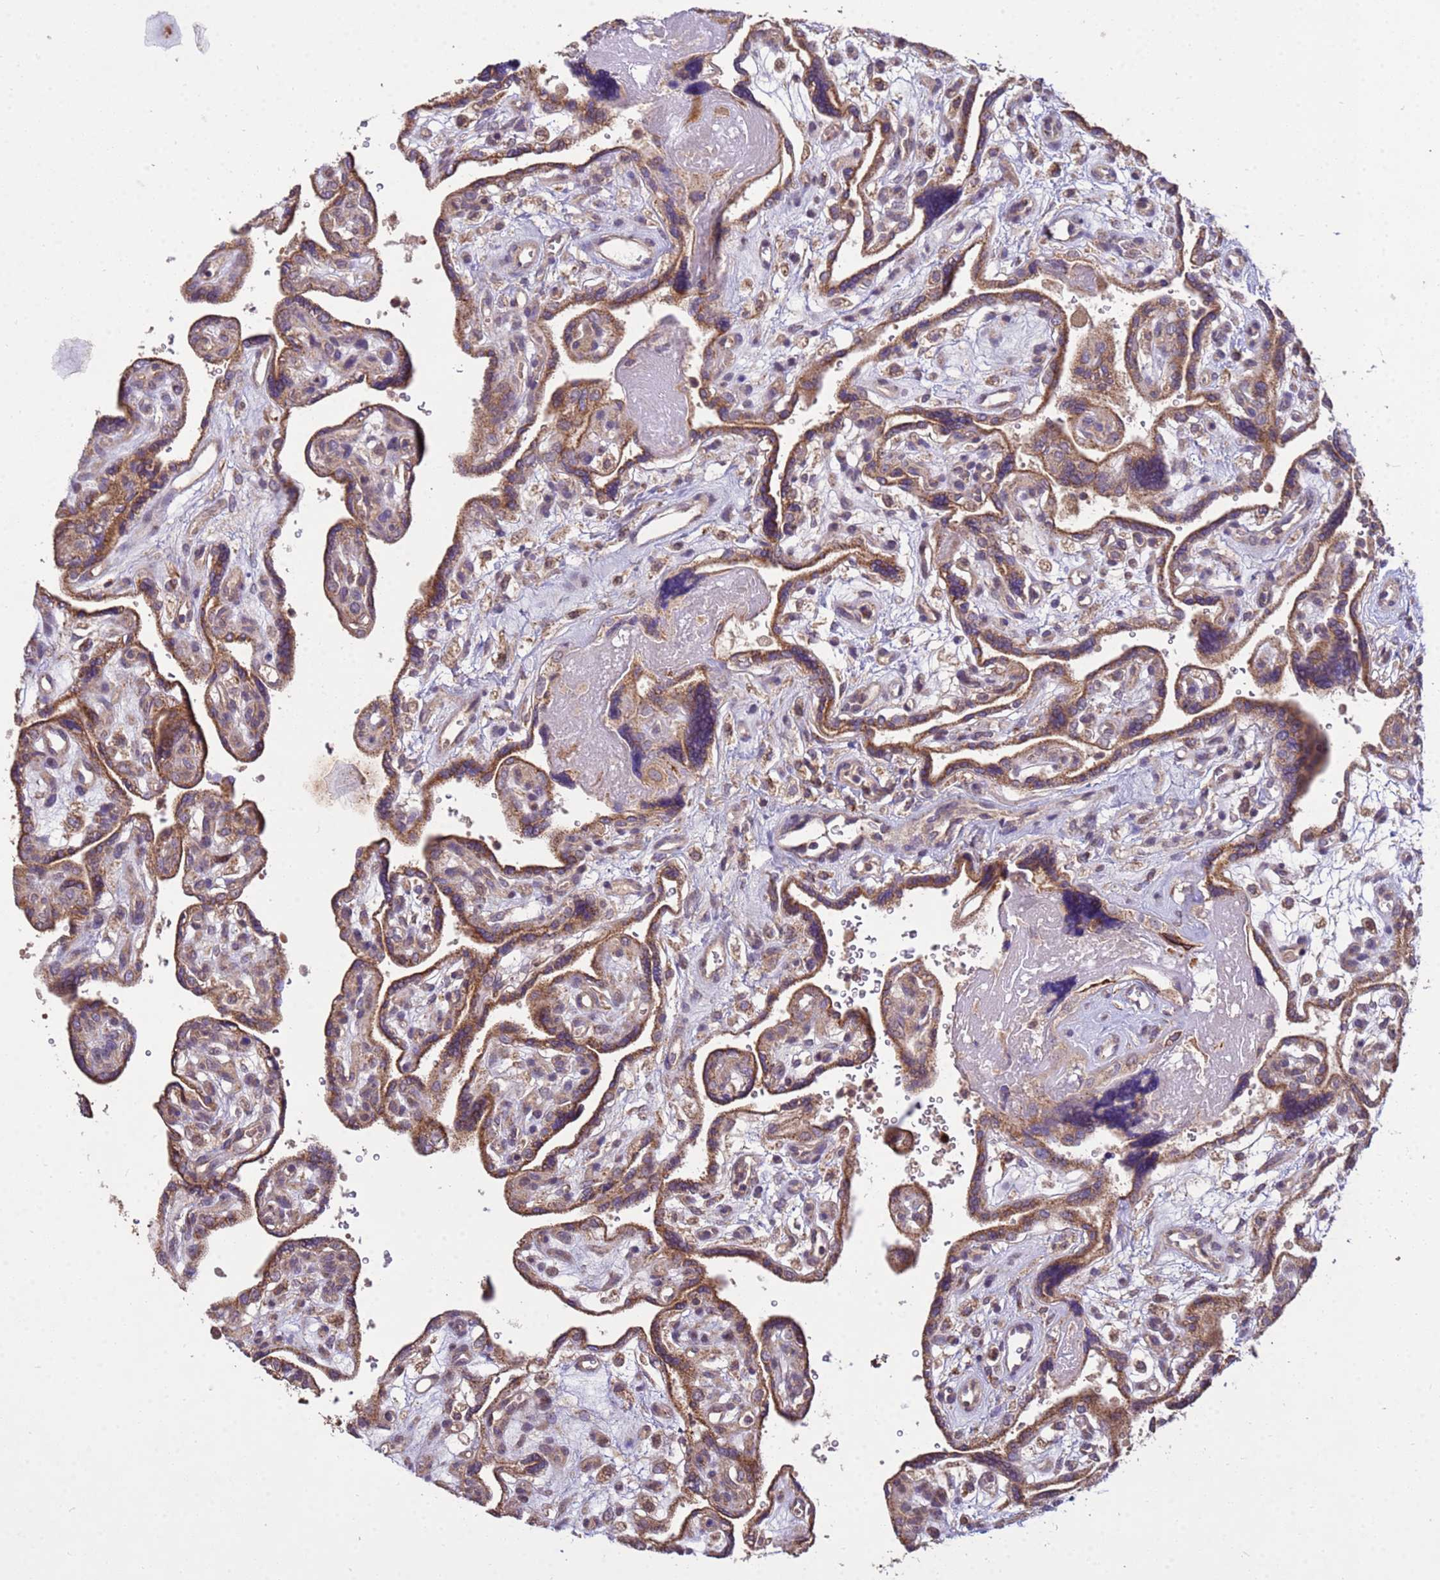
{"staining": {"intensity": "moderate", "quantity": ">75%", "location": "cytoplasmic/membranous"}, "tissue": "placenta", "cell_type": "Decidual cells", "image_type": "normal", "snomed": [{"axis": "morphology", "description": "Normal tissue, NOS"}, {"axis": "topography", "description": "Placenta"}], "caption": "Protein staining of benign placenta exhibits moderate cytoplasmic/membranous expression in about >75% of decidual cells.", "gene": "P2RX7", "patient": {"sex": "female", "age": 39}}